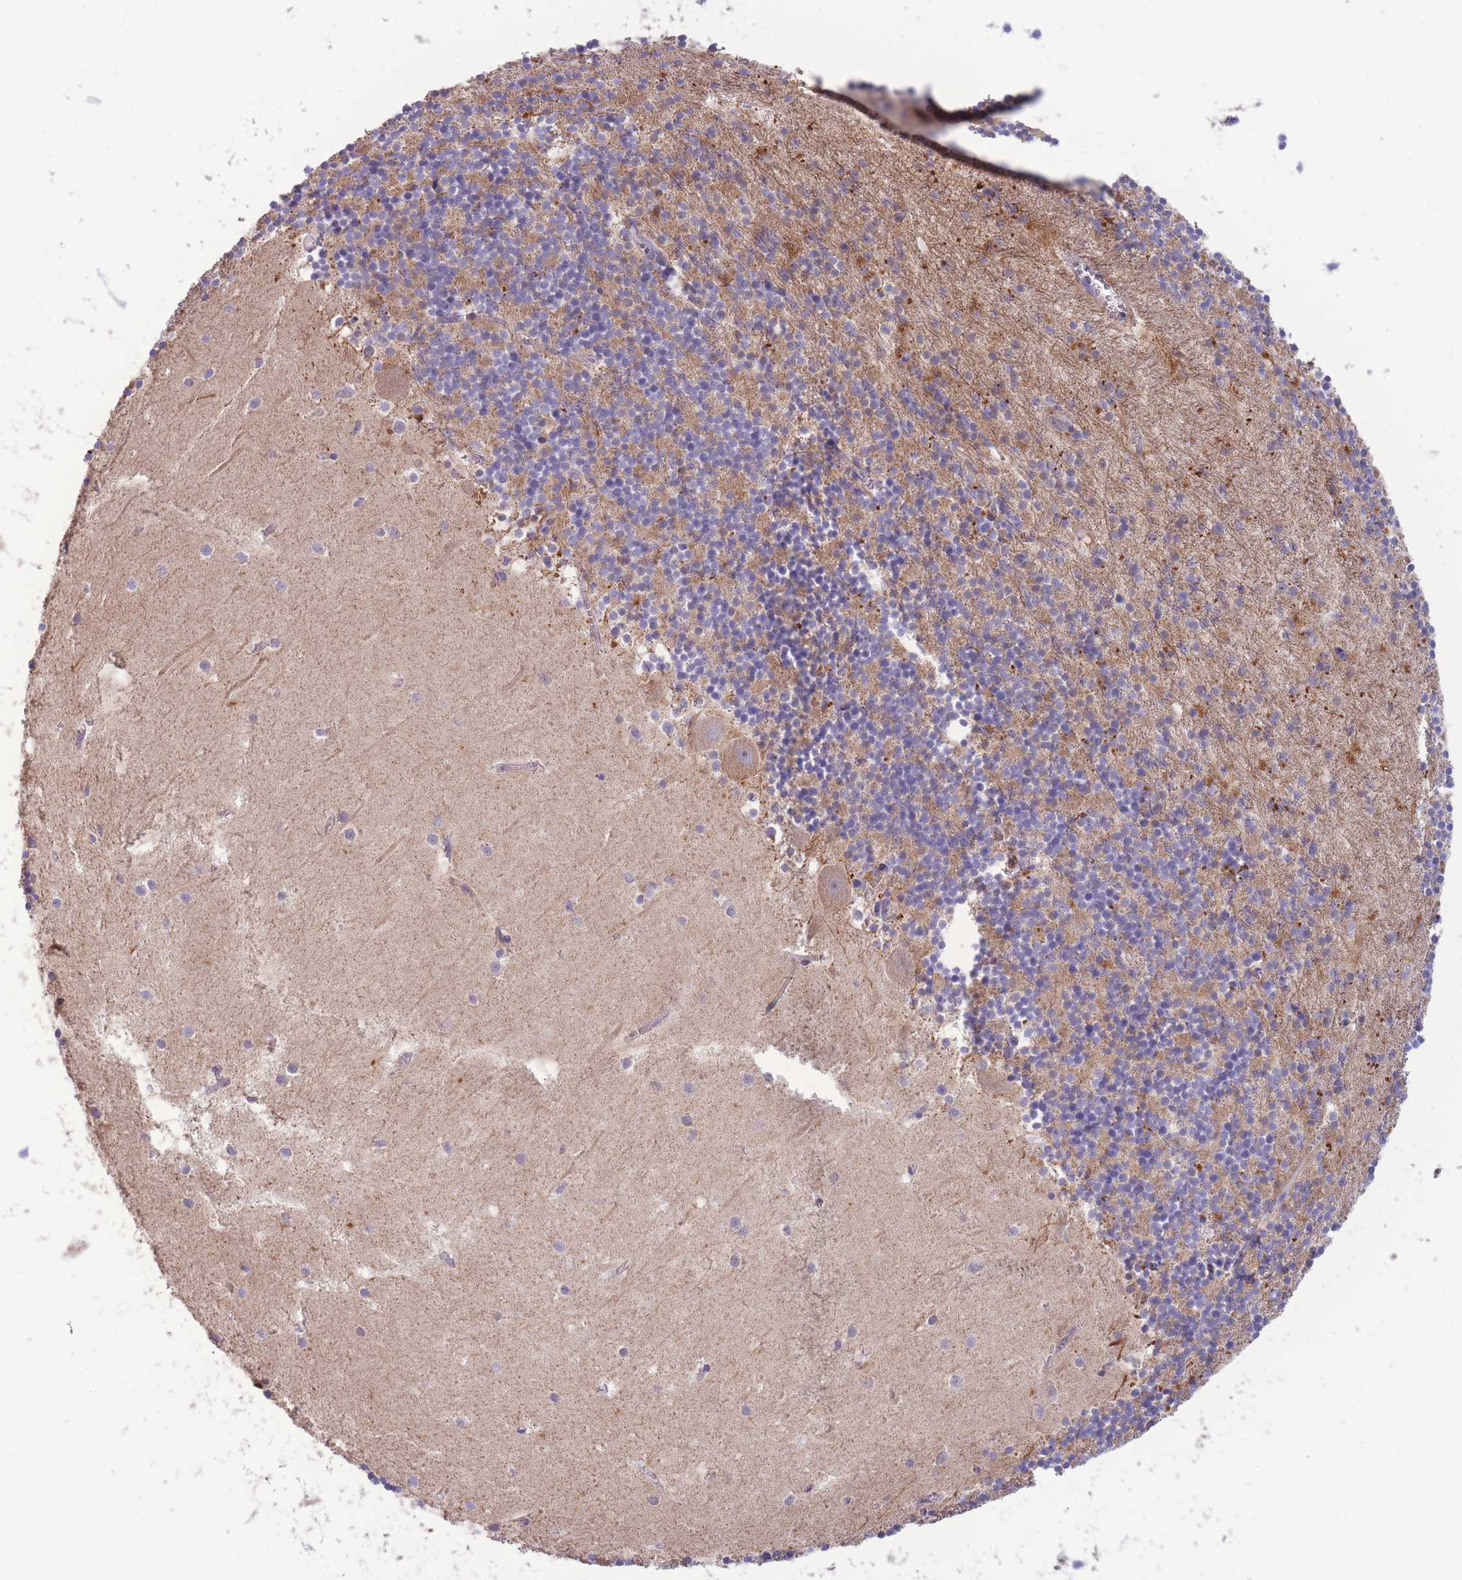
{"staining": {"intensity": "moderate", "quantity": "<25%", "location": "cytoplasmic/membranous"}, "tissue": "cerebellum", "cell_type": "Cells in granular layer", "image_type": "normal", "snomed": [{"axis": "morphology", "description": "Normal tissue, NOS"}, {"axis": "topography", "description": "Cerebellum"}], "caption": "DAB (3,3'-diaminobenzidine) immunohistochemical staining of unremarkable cerebellum displays moderate cytoplasmic/membranous protein positivity in about <25% of cells in granular layer. (Stains: DAB (3,3'-diaminobenzidine) in brown, nuclei in blue, Microscopy: brightfield microscopy at high magnification).", "gene": "SLC25A42", "patient": {"sex": "male", "age": 54}}